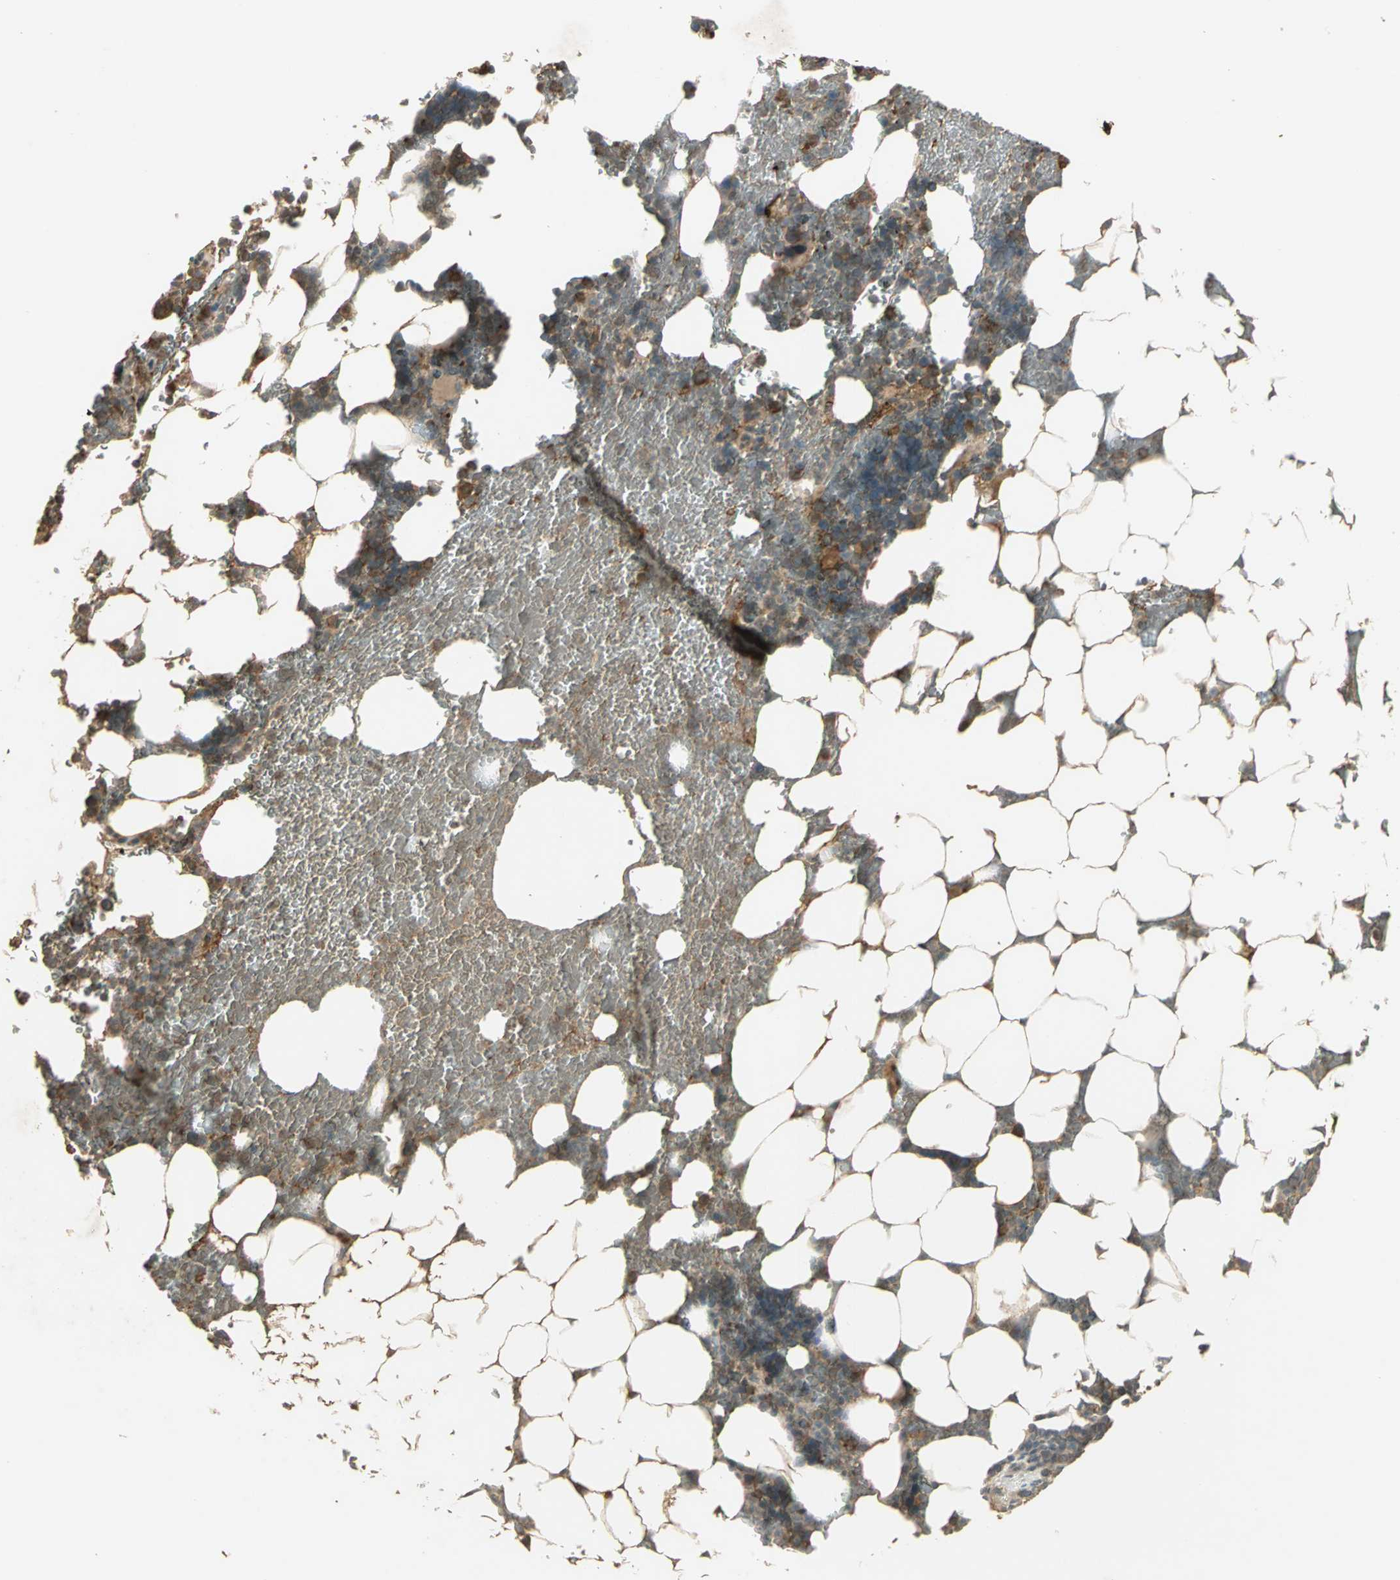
{"staining": {"intensity": "strong", "quantity": "25%-75%", "location": "cytoplasmic/membranous"}, "tissue": "bone marrow", "cell_type": "Hematopoietic cells", "image_type": "normal", "snomed": [{"axis": "morphology", "description": "Normal tissue, NOS"}, {"axis": "topography", "description": "Bone marrow"}], "caption": "DAB immunohistochemical staining of normal human bone marrow reveals strong cytoplasmic/membranous protein positivity in approximately 25%-75% of hematopoietic cells.", "gene": "KEAP1", "patient": {"sex": "female", "age": 73}}